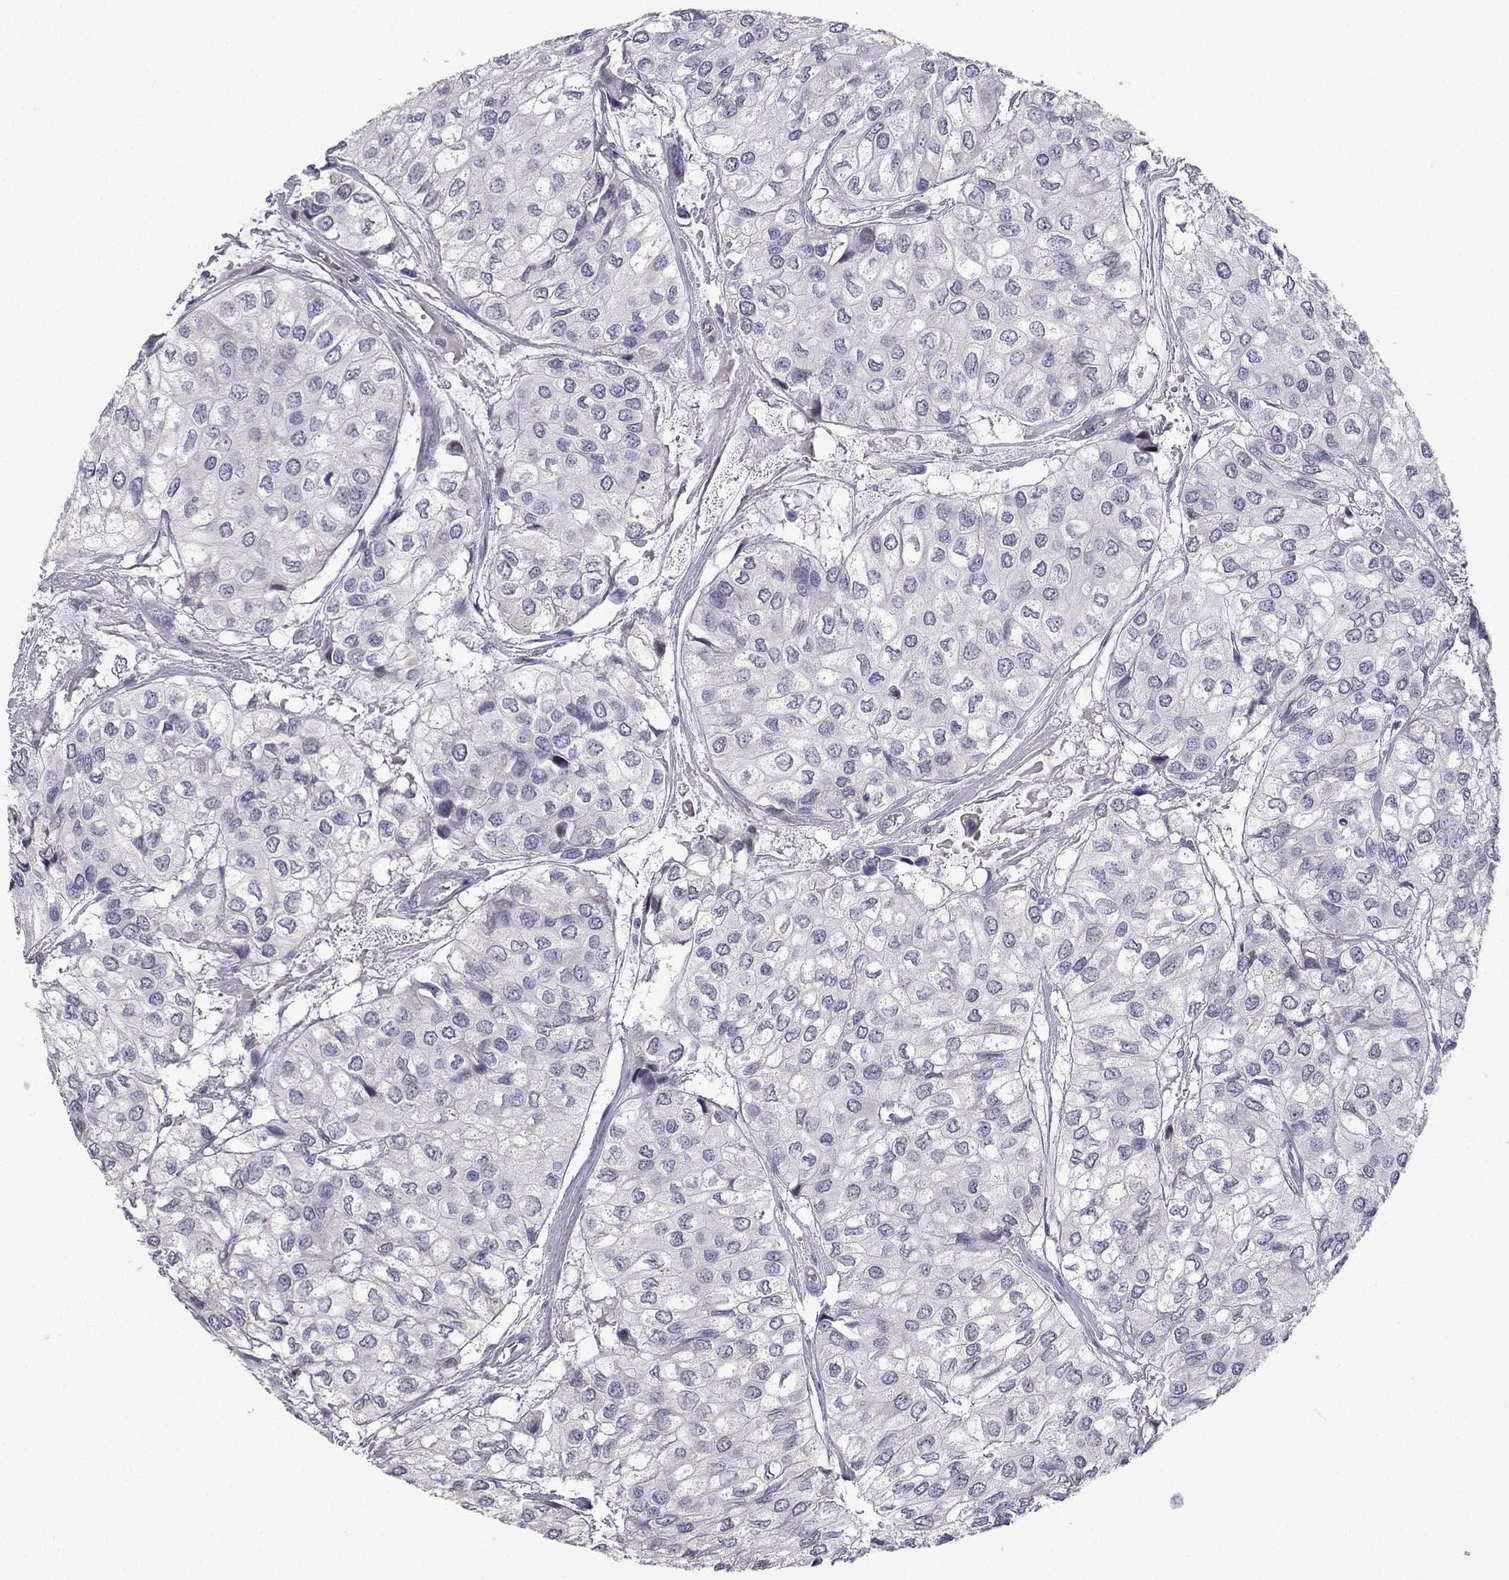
{"staining": {"intensity": "negative", "quantity": "none", "location": "none"}, "tissue": "urothelial cancer", "cell_type": "Tumor cells", "image_type": "cancer", "snomed": [{"axis": "morphology", "description": "Urothelial carcinoma, High grade"}, {"axis": "topography", "description": "Urinary bladder"}], "caption": "Tumor cells are negative for brown protein staining in urothelial cancer.", "gene": "CFAP70", "patient": {"sex": "male", "age": 73}}